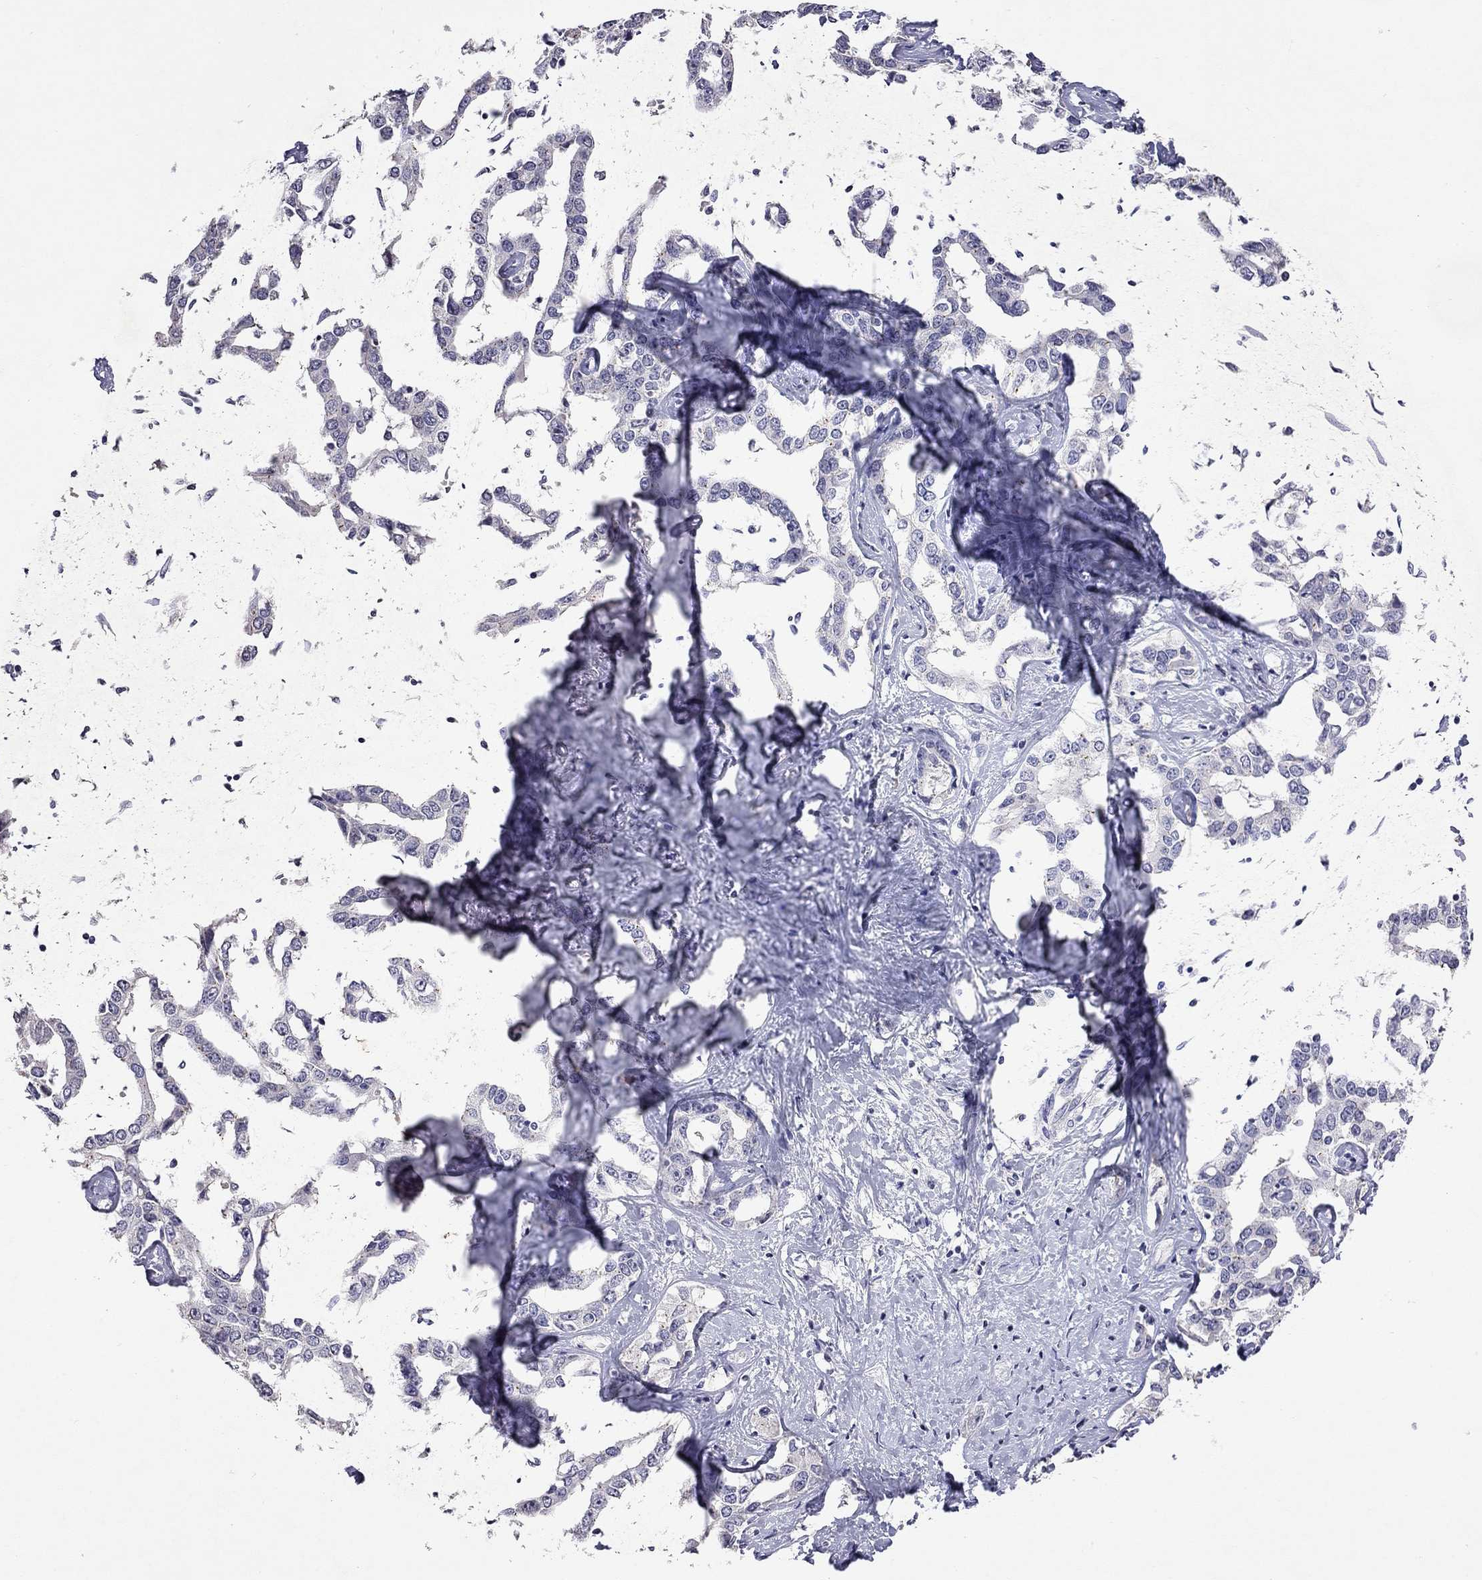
{"staining": {"intensity": "negative", "quantity": "none", "location": "none"}, "tissue": "liver cancer", "cell_type": "Tumor cells", "image_type": "cancer", "snomed": [{"axis": "morphology", "description": "Cholangiocarcinoma"}, {"axis": "topography", "description": "Liver"}], "caption": "The histopathology image demonstrates no staining of tumor cells in cholangiocarcinoma (liver). (Brightfield microscopy of DAB immunohistochemistry (IHC) at high magnification).", "gene": "WNK3", "patient": {"sex": "male", "age": 59}}